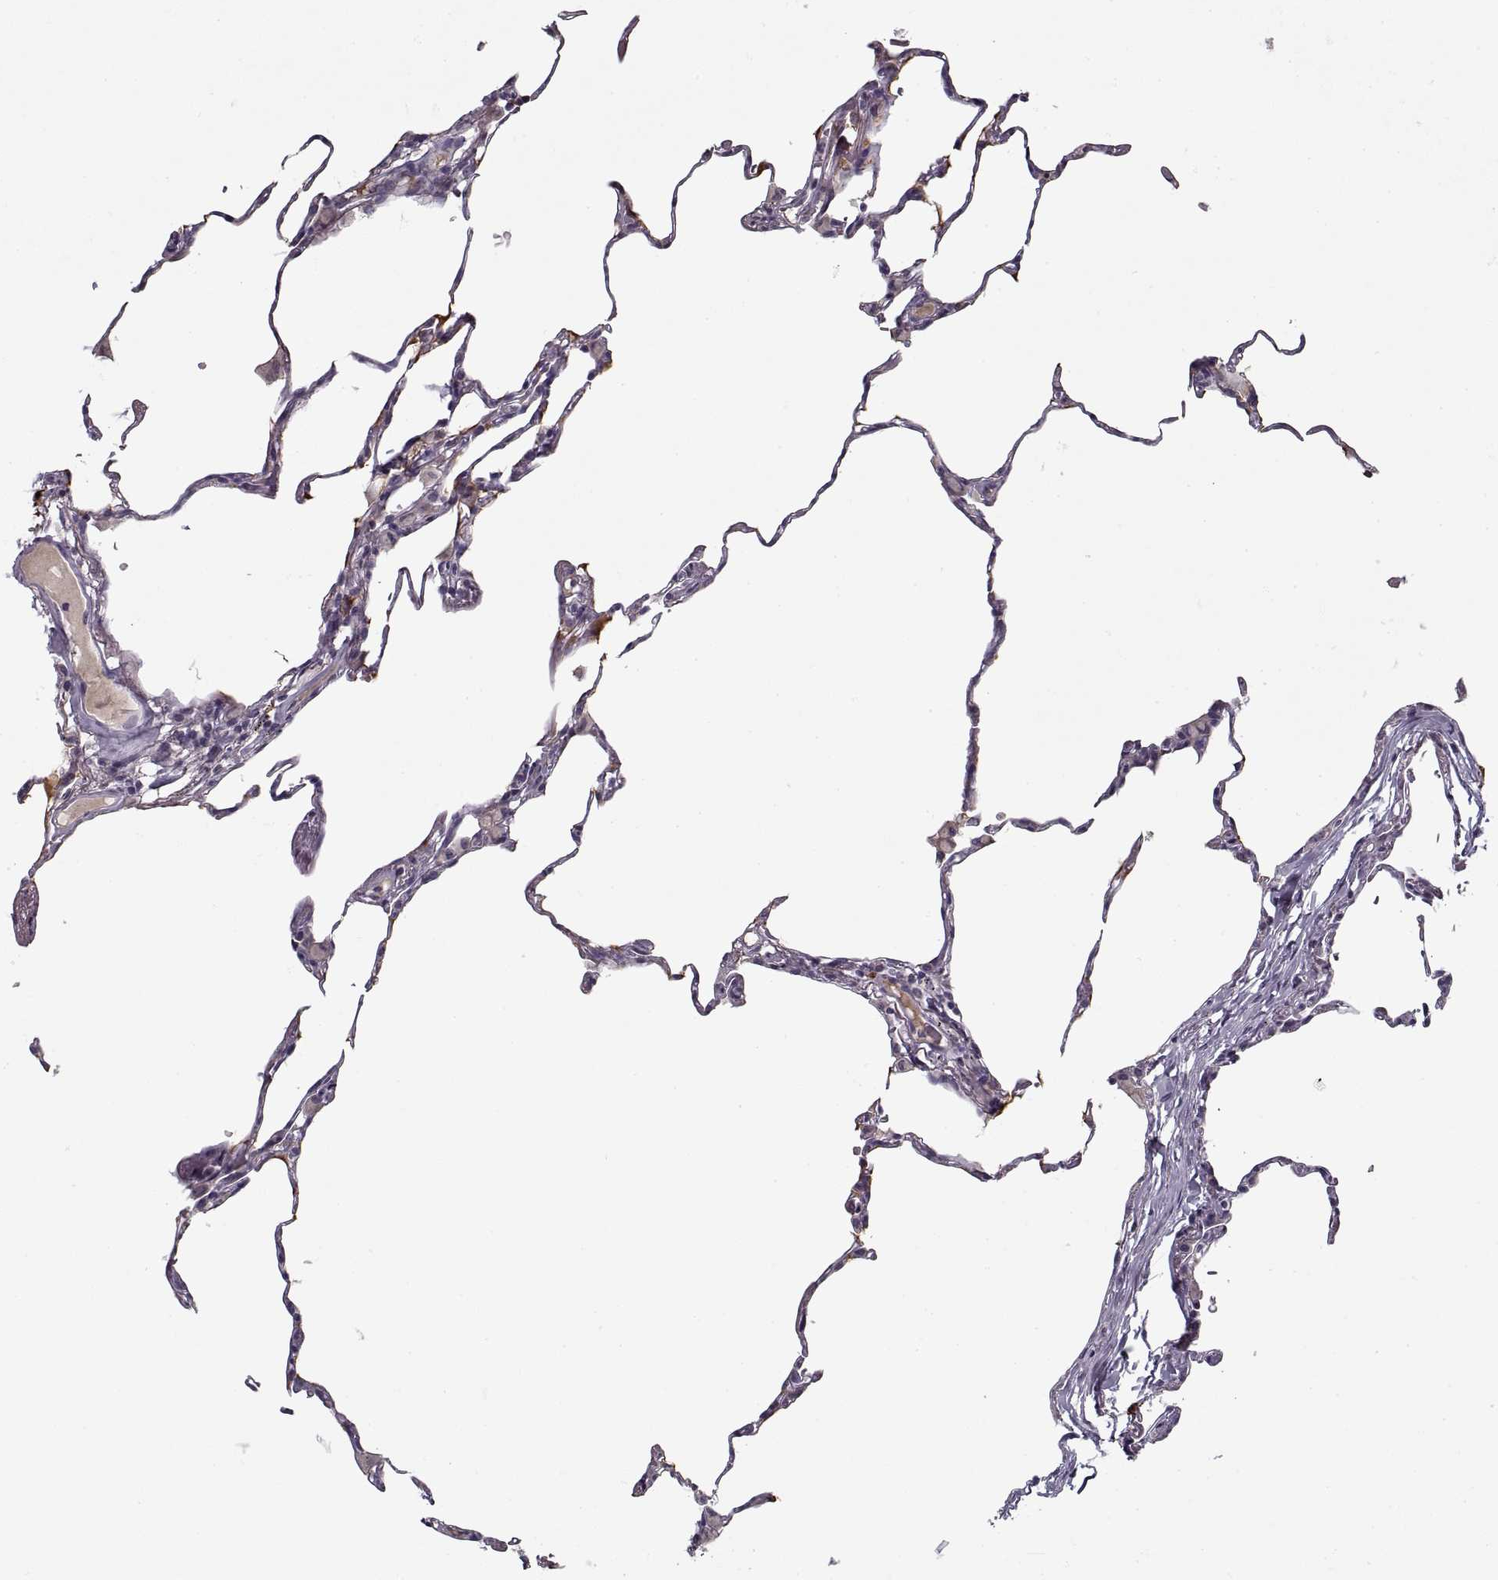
{"staining": {"intensity": "negative", "quantity": "none", "location": "none"}, "tissue": "lung", "cell_type": "Alveolar cells", "image_type": "normal", "snomed": [{"axis": "morphology", "description": "Normal tissue, NOS"}, {"axis": "topography", "description": "Lung"}], "caption": "An image of human lung is negative for staining in alveolar cells. (DAB immunohistochemistry with hematoxylin counter stain).", "gene": "GAD2", "patient": {"sex": "female", "age": 57}}